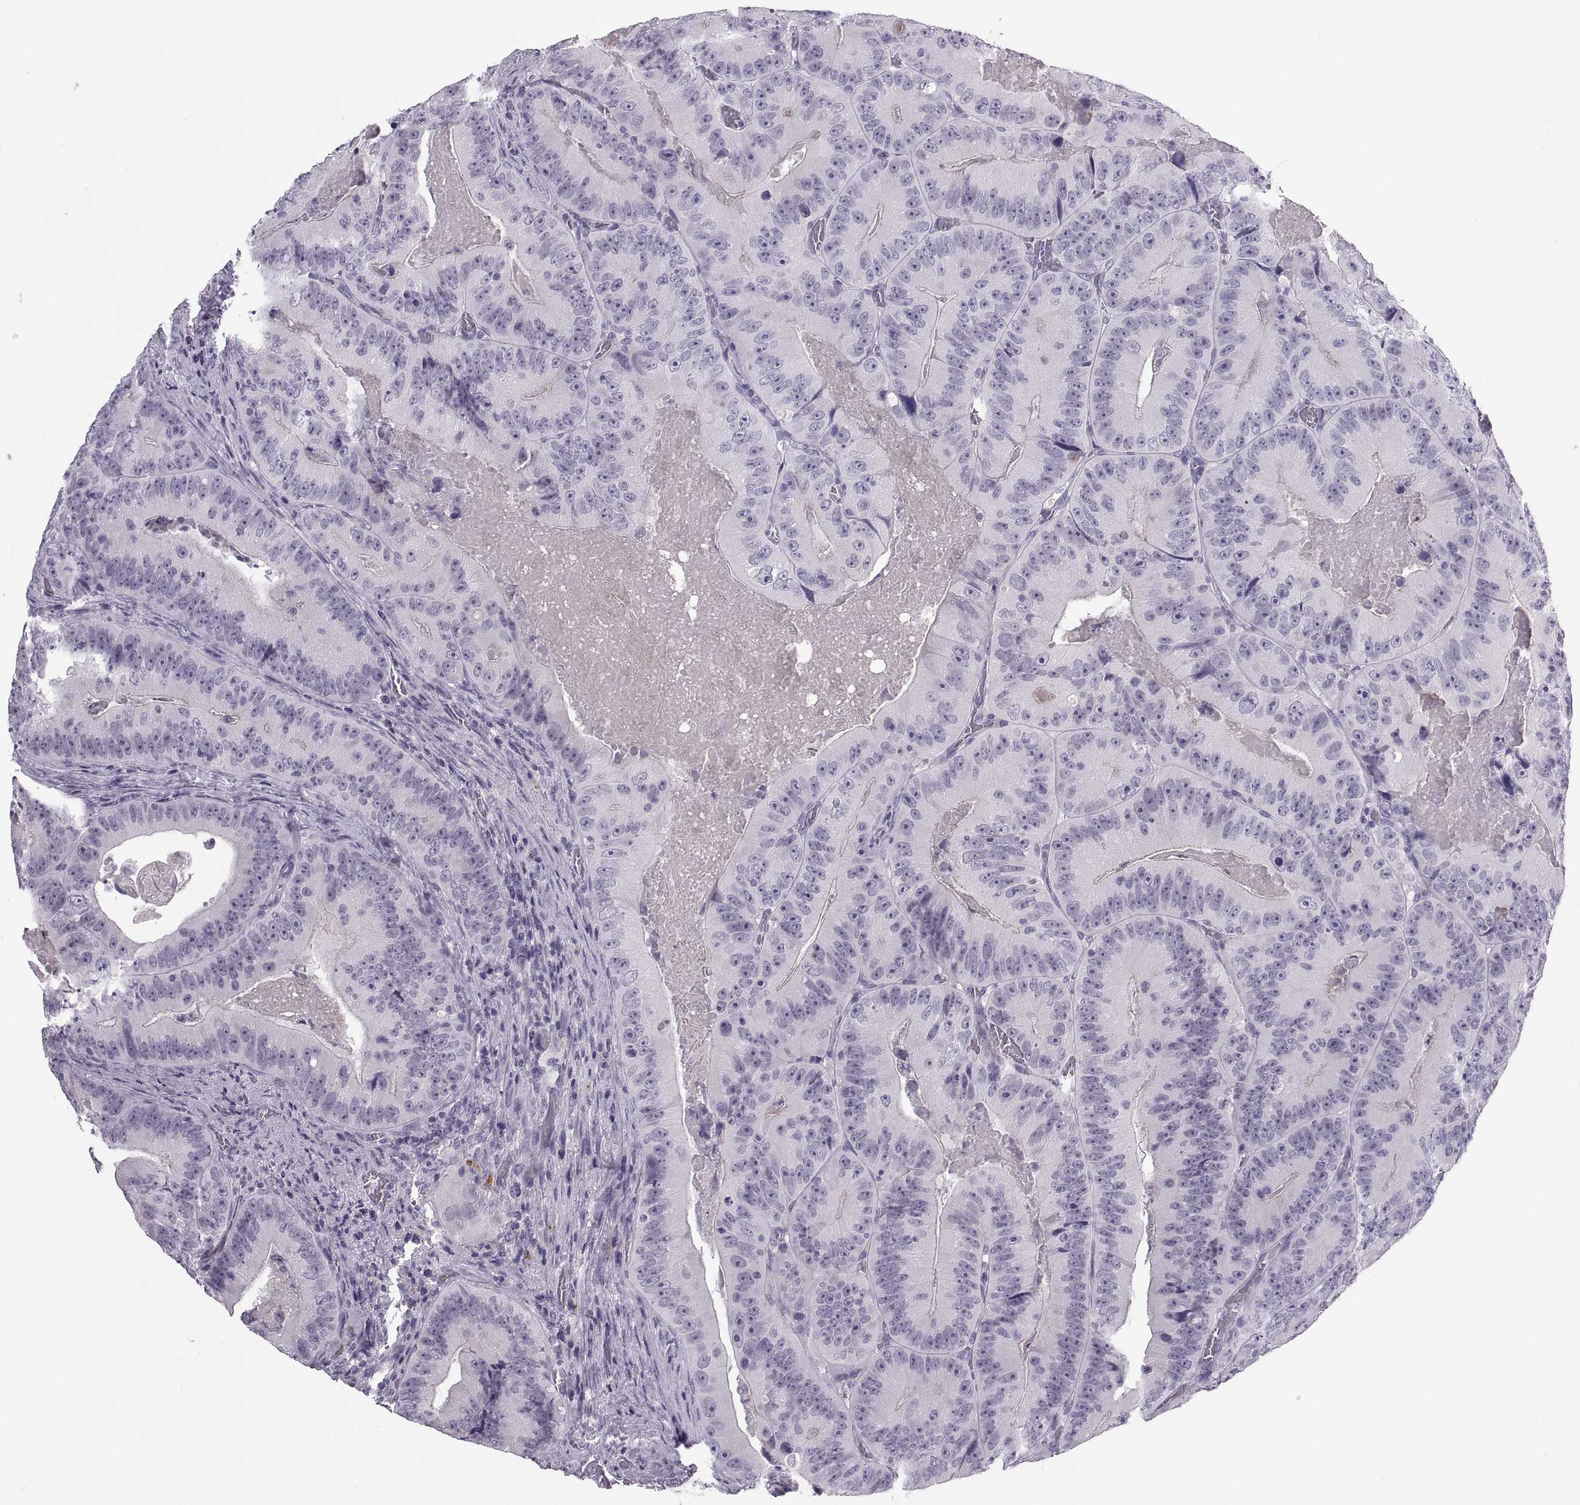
{"staining": {"intensity": "negative", "quantity": "none", "location": "none"}, "tissue": "colorectal cancer", "cell_type": "Tumor cells", "image_type": "cancer", "snomed": [{"axis": "morphology", "description": "Adenocarcinoma, NOS"}, {"axis": "topography", "description": "Colon"}], "caption": "There is no significant staining in tumor cells of colorectal adenocarcinoma.", "gene": "QRICH2", "patient": {"sex": "female", "age": 86}}